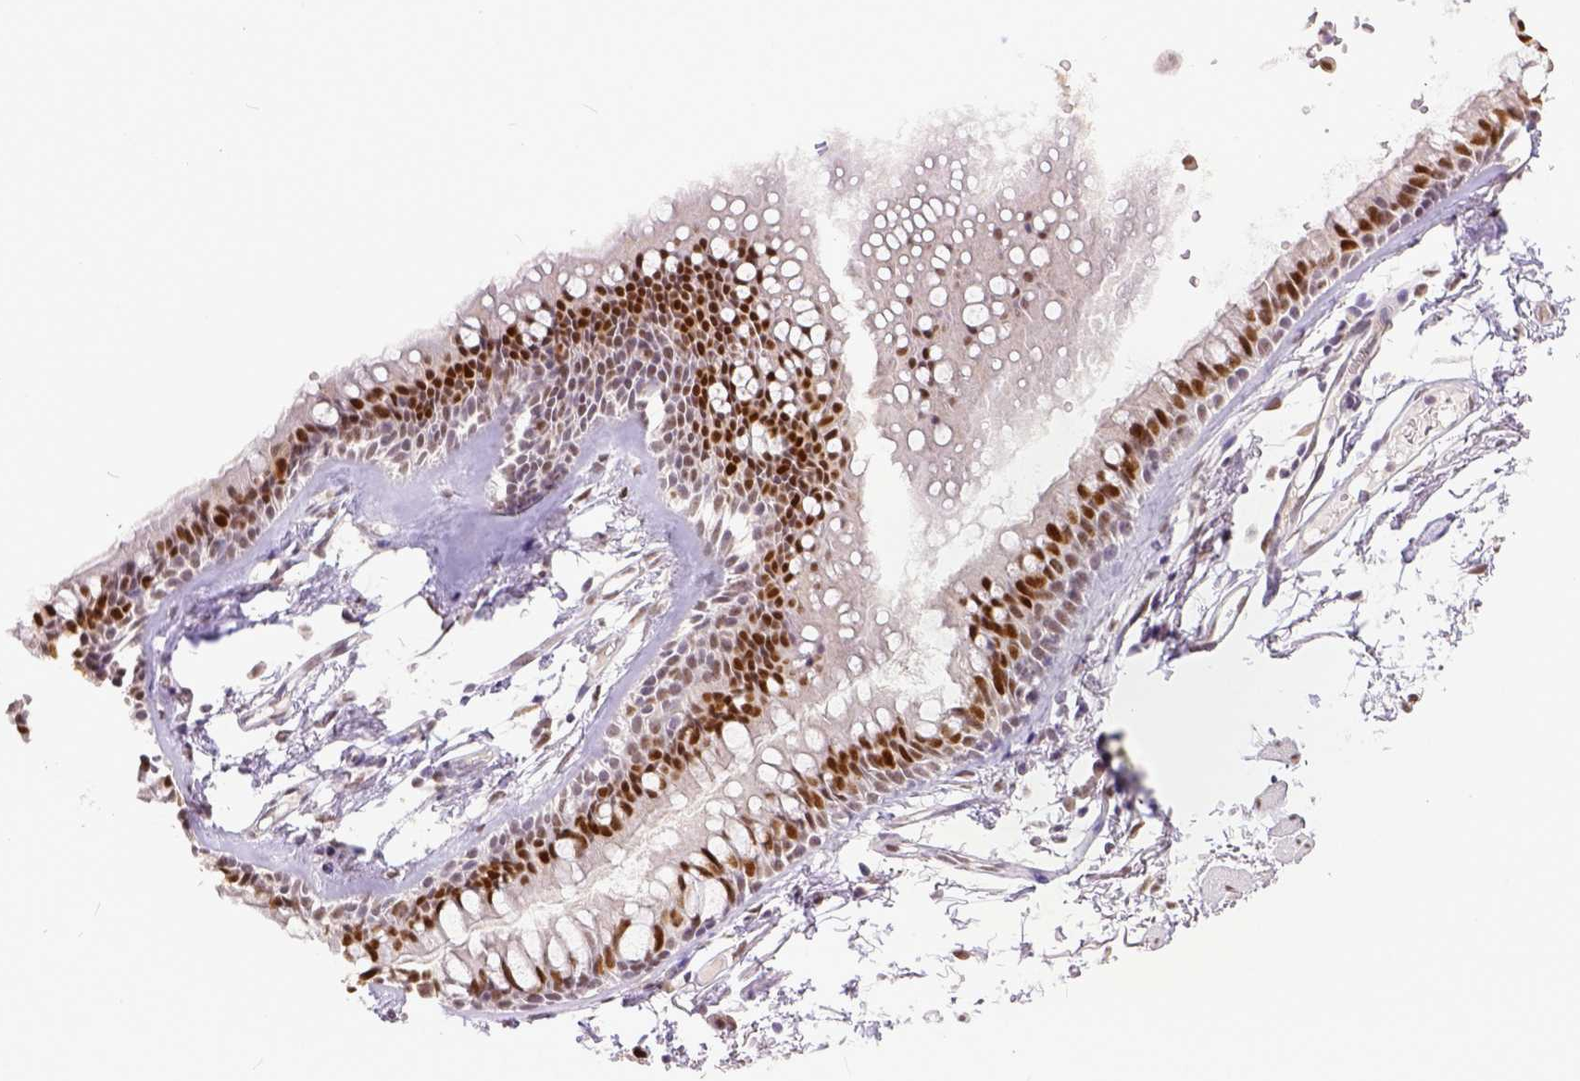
{"staining": {"intensity": "moderate", "quantity": ">75%", "location": "nuclear"}, "tissue": "soft tissue", "cell_type": "Fibroblasts", "image_type": "normal", "snomed": [{"axis": "morphology", "description": "Normal tissue, NOS"}, {"axis": "topography", "description": "Cartilage tissue"}, {"axis": "topography", "description": "Bronchus"}], "caption": "Immunohistochemistry histopathology image of normal human soft tissue stained for a protein (brown), which exhibits medium levels of moderate nuclear expression in approximately >75% of fibroblasts.", "gene": "ERCC1", "patient": {"sex": "female", "age": 79}}